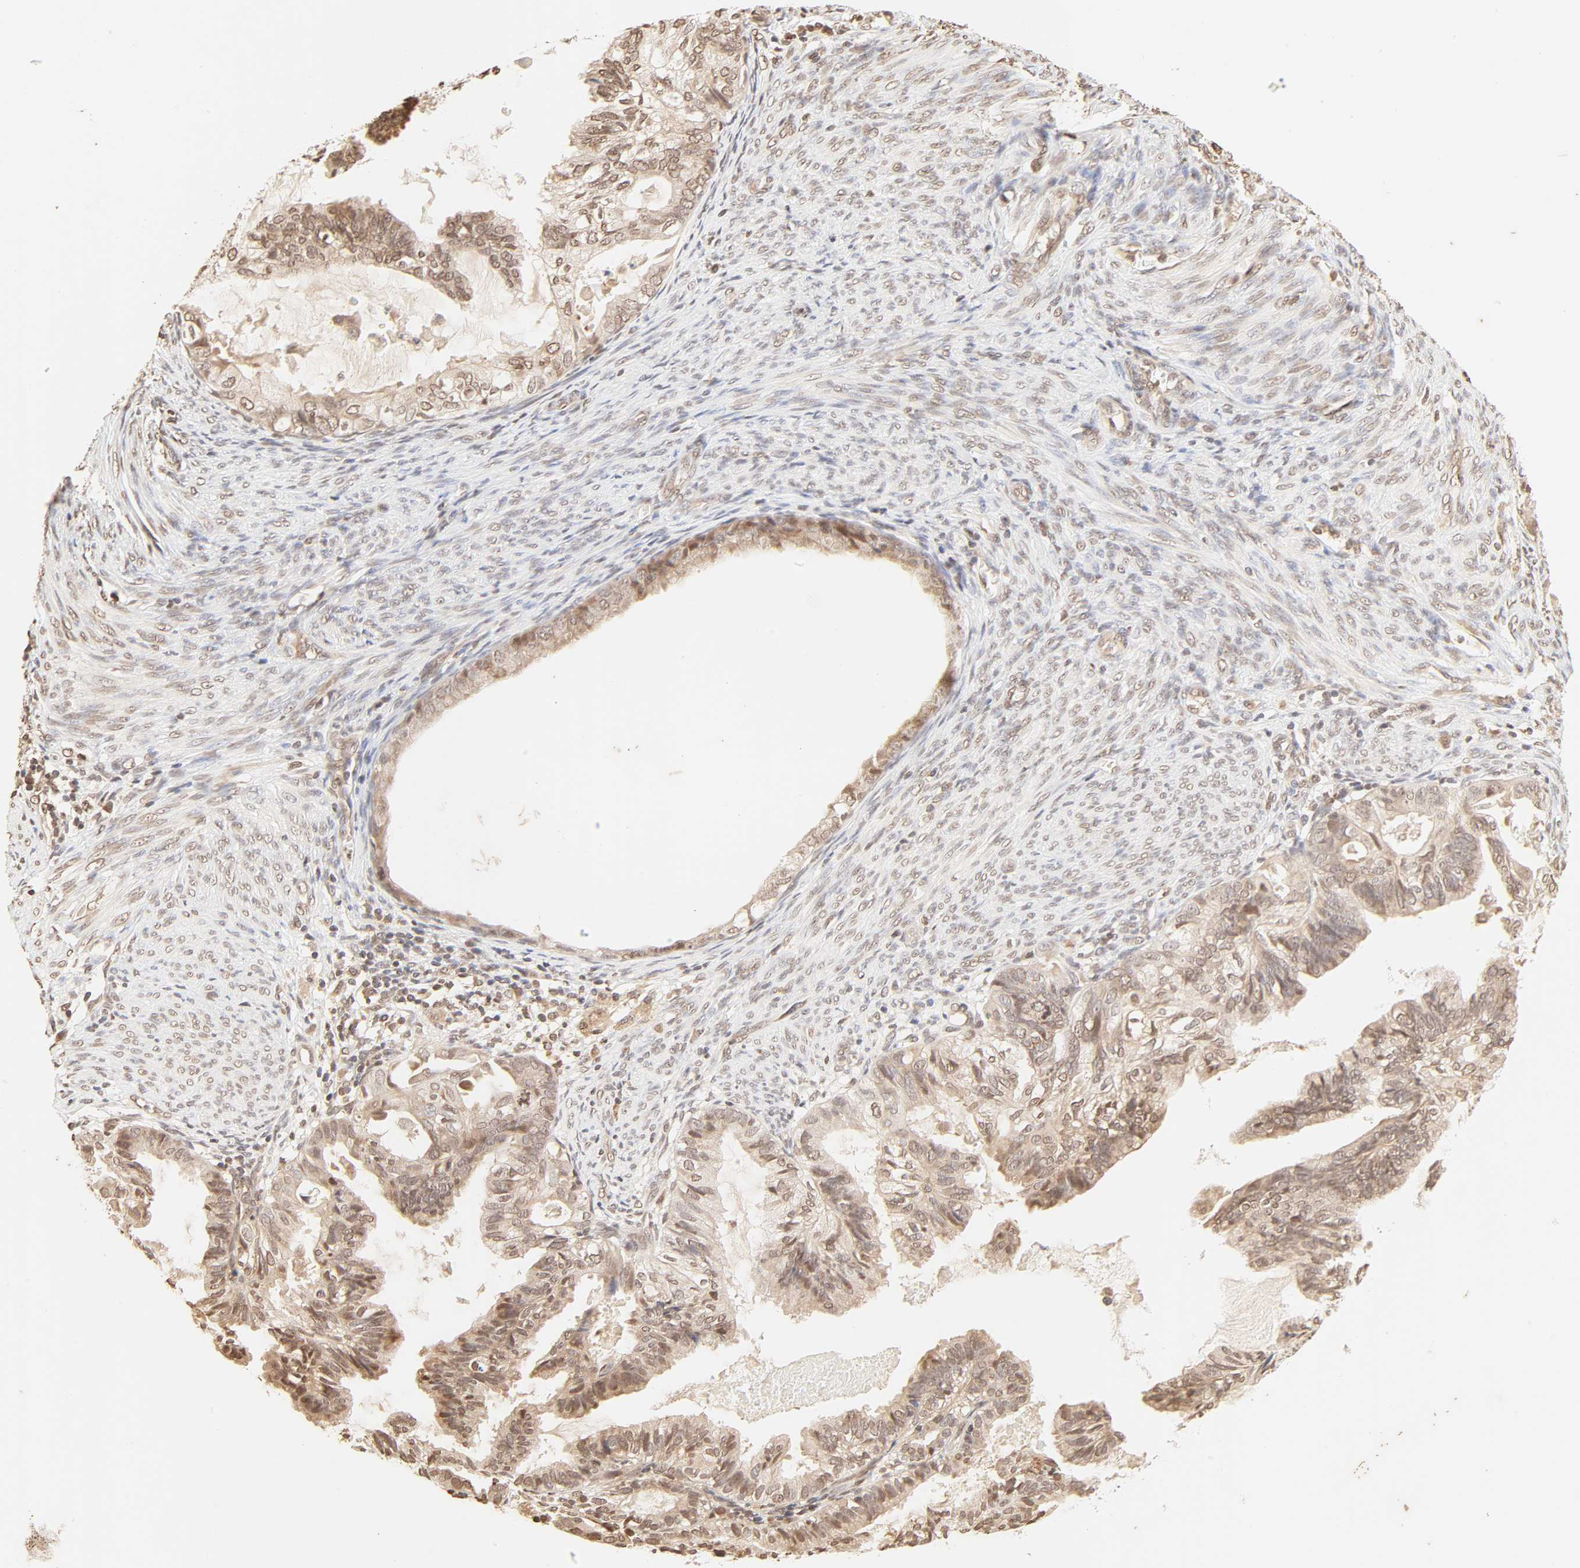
{"staining": {"intensity": "moderate", "quantity": ">75%", "location": "cytoplasmic/membranous,nuclear"}, "tissue": "cervical cancer", "cell_type": "Tumor cells", "image_type": "cancer", "snomed": [{"axis": "morphology", "description": "Normal tissue, NOS"}, {"axis": "morphology", "description": "Adenocarcinoma, NOS"}, {"axis": "topography", "description": "Cervix"}, {"axis": "topography", "description": "Endometrium"}], "caption": "Immunohistochemical staining of human cervical adenocarcinoma displays medium levels of moderate cytoplasmic/membranous and nuclear protein positivity in approximately >75% of tumor cells. Immunohistochemistry stains the protein in brown and the nuclei are stained blue.", "gene": "TBL1X", "patient": {"sex": "female", "age": 86}}